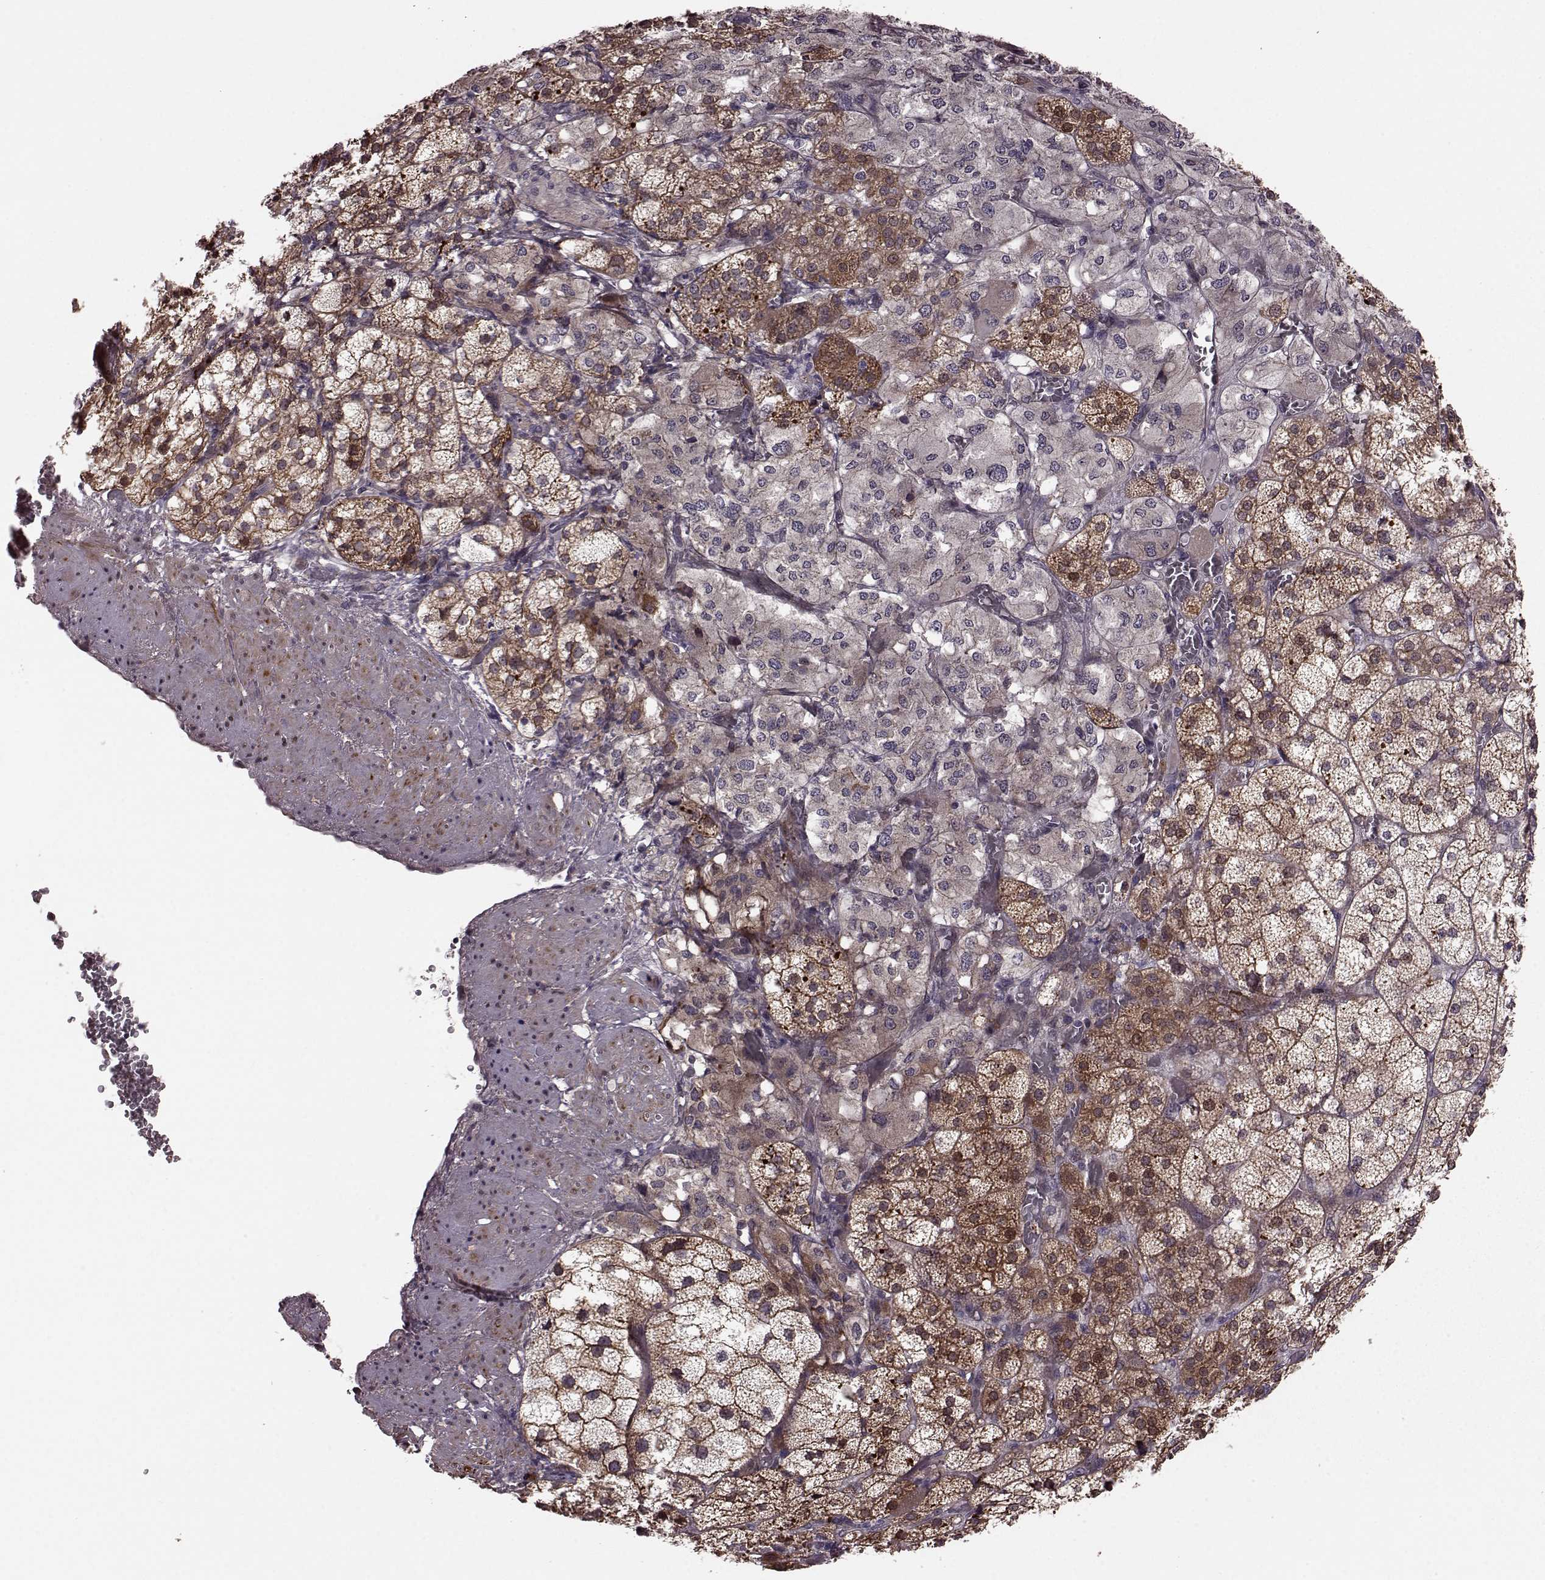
{"staining": {"intensity": "strong", "quantity": "25%-75%", "location": "cytoplasmic/membranous"}, "tissue": "adrenal gland", "cell_type": "Glandular cells", "image_type": "normal", "snomed": [{"axis": "morphology", "description": "Normal tissue, NOS"}, {"axis": "topography", "description": "Adrenal gland"}], "caption": "Strong cytoplasmic/membranous expression is identified in approximately 25%-75% of glandular cells in benign adrenal gland. (DAB = brown stain, brightfield microscopy at high magnification).", "gene": "SYNPO", "patient": {"sex": "female", "age": 60}}